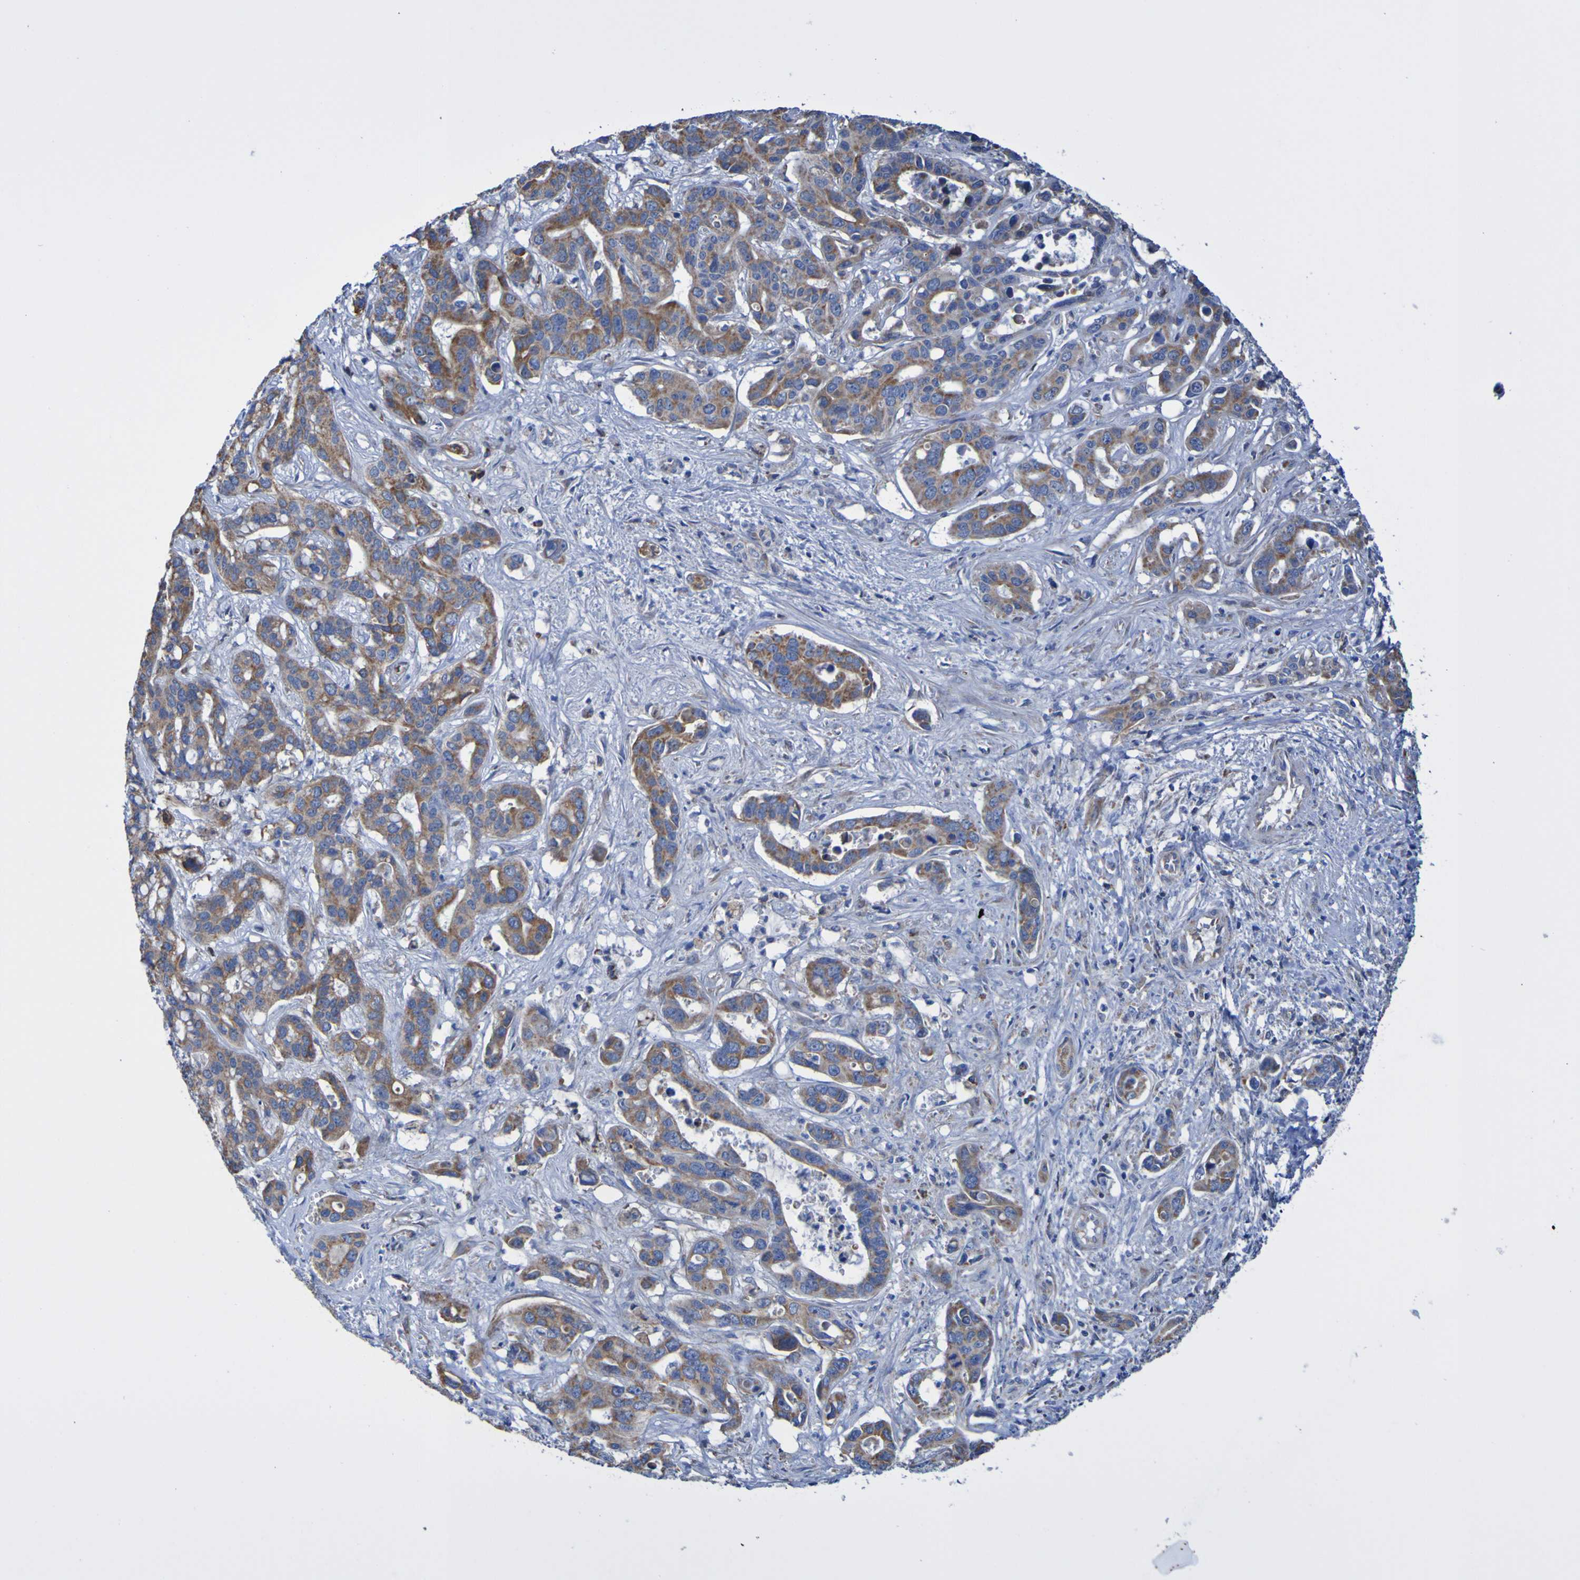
{"staining": {"intensity": "moderate", "quantity": ">75%", "location": "cytoplasmic/membranous"}, "tissue": "liver cancer", "cell_type": "Tumor cells", "image_type": "cancer", "snomed": [{"axis": "morphology", "description": "Cholangiocarcinoma"}, {"axis": "topography", "description": "Liver"}], "caption": "Liver cancer (cholangiocarcinoma) tissue exhibits moderate cytoplasmic/membranous positivity in about >75% of tumor cells", "gene": "CNTN2", "patient": {"sex": "female", "age": 65}}